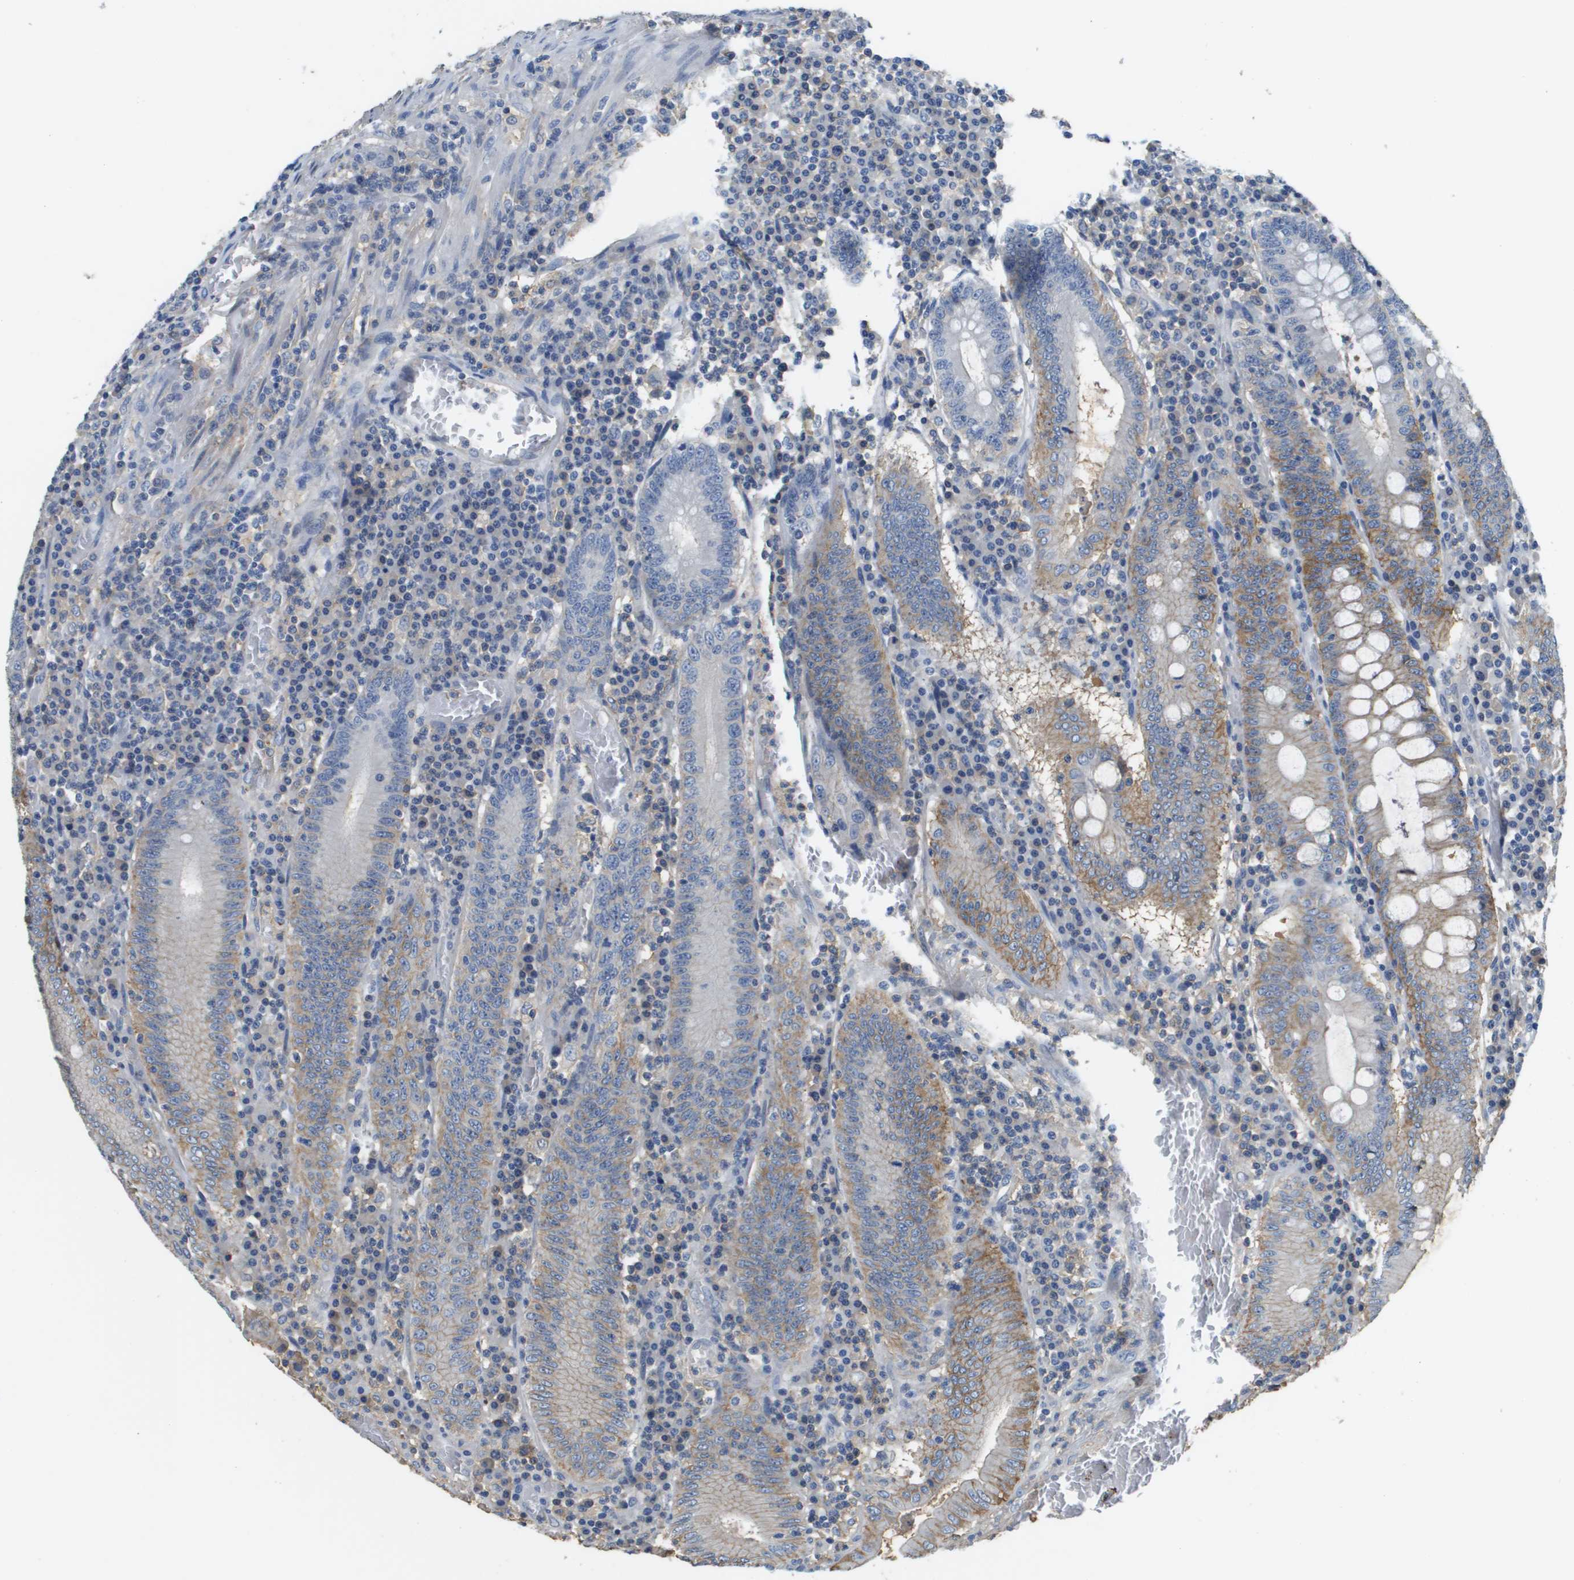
{"staining": {"intensity": "moderate", "quantity": "25%-75%", "location": "cytoplasmic/membranous"}, "tissue": "colorectal cancer", "cell_type": "Tumor cells", "image_type": "cancer", "snomed": [{"axis": "morphology", "description": "Normal tissue, NOS"}, {"axis": "morphology", "description": "Adenocarcinoma, NOS"}, {"axis": "topography", "description": "Colon"}], "caption": "Colorectal cancer stained with a protein marker exhibits moderate staining in tumor cells.", "gene": "SLC16A3", "patient": {"sex": "female", "age": 75}}